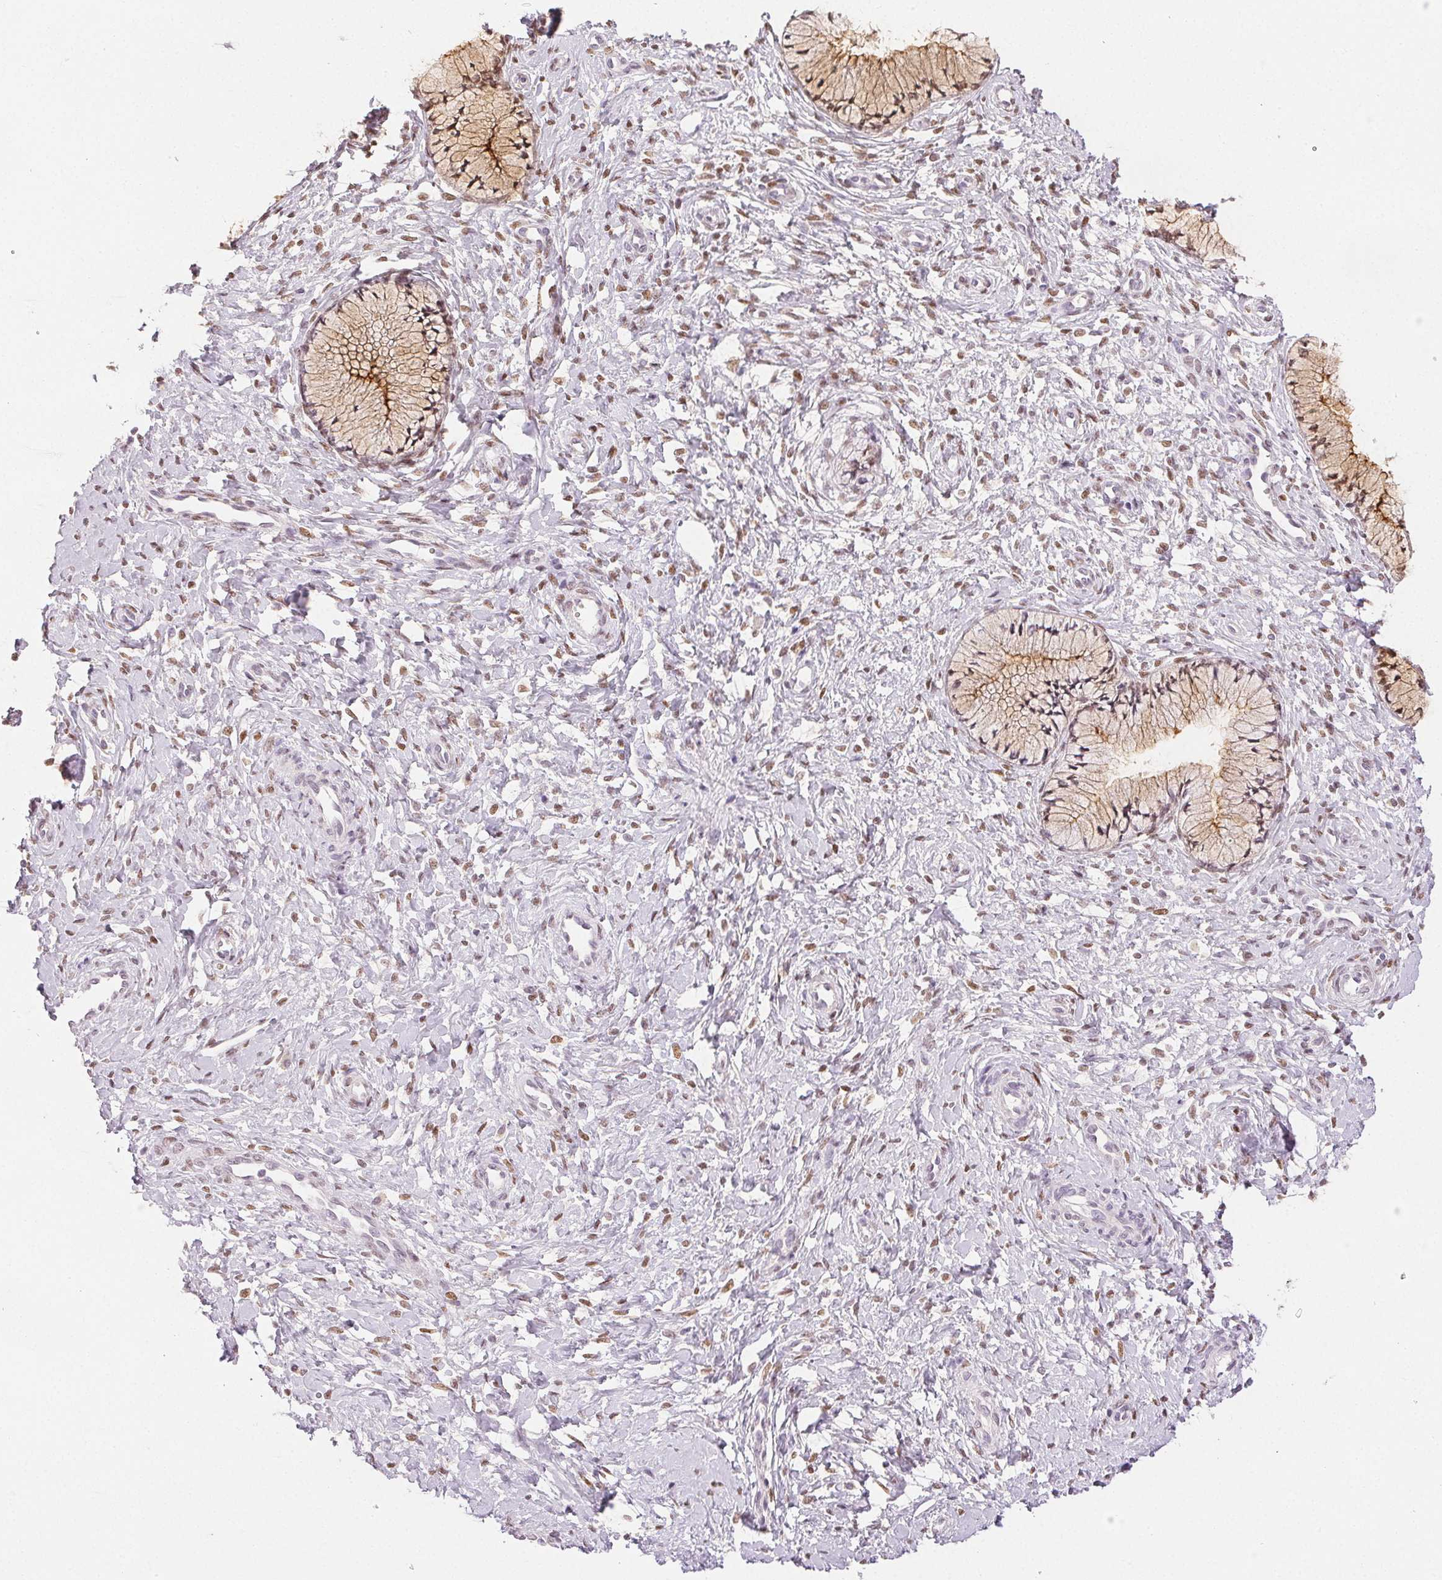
{"staining": {"intensity": "weak", "quantity": ">75%", "location": "cytoplasmic/membranous"}, "tissue": "cervix", "cell_type": "Glandular cells", "image_type": "normal", "snomed": [{"axis": "morphology", "description": "Normal tissue, NOS"}, {"axis": "topography", "description": "Cervix"}], "caption": "Cervix stained with IHC exhibits weak cytoplasmic/membranous expression in about >75% of glandular cells.", "gene": "RUNX2", "patient": {"sex": "female", "age": 37}}